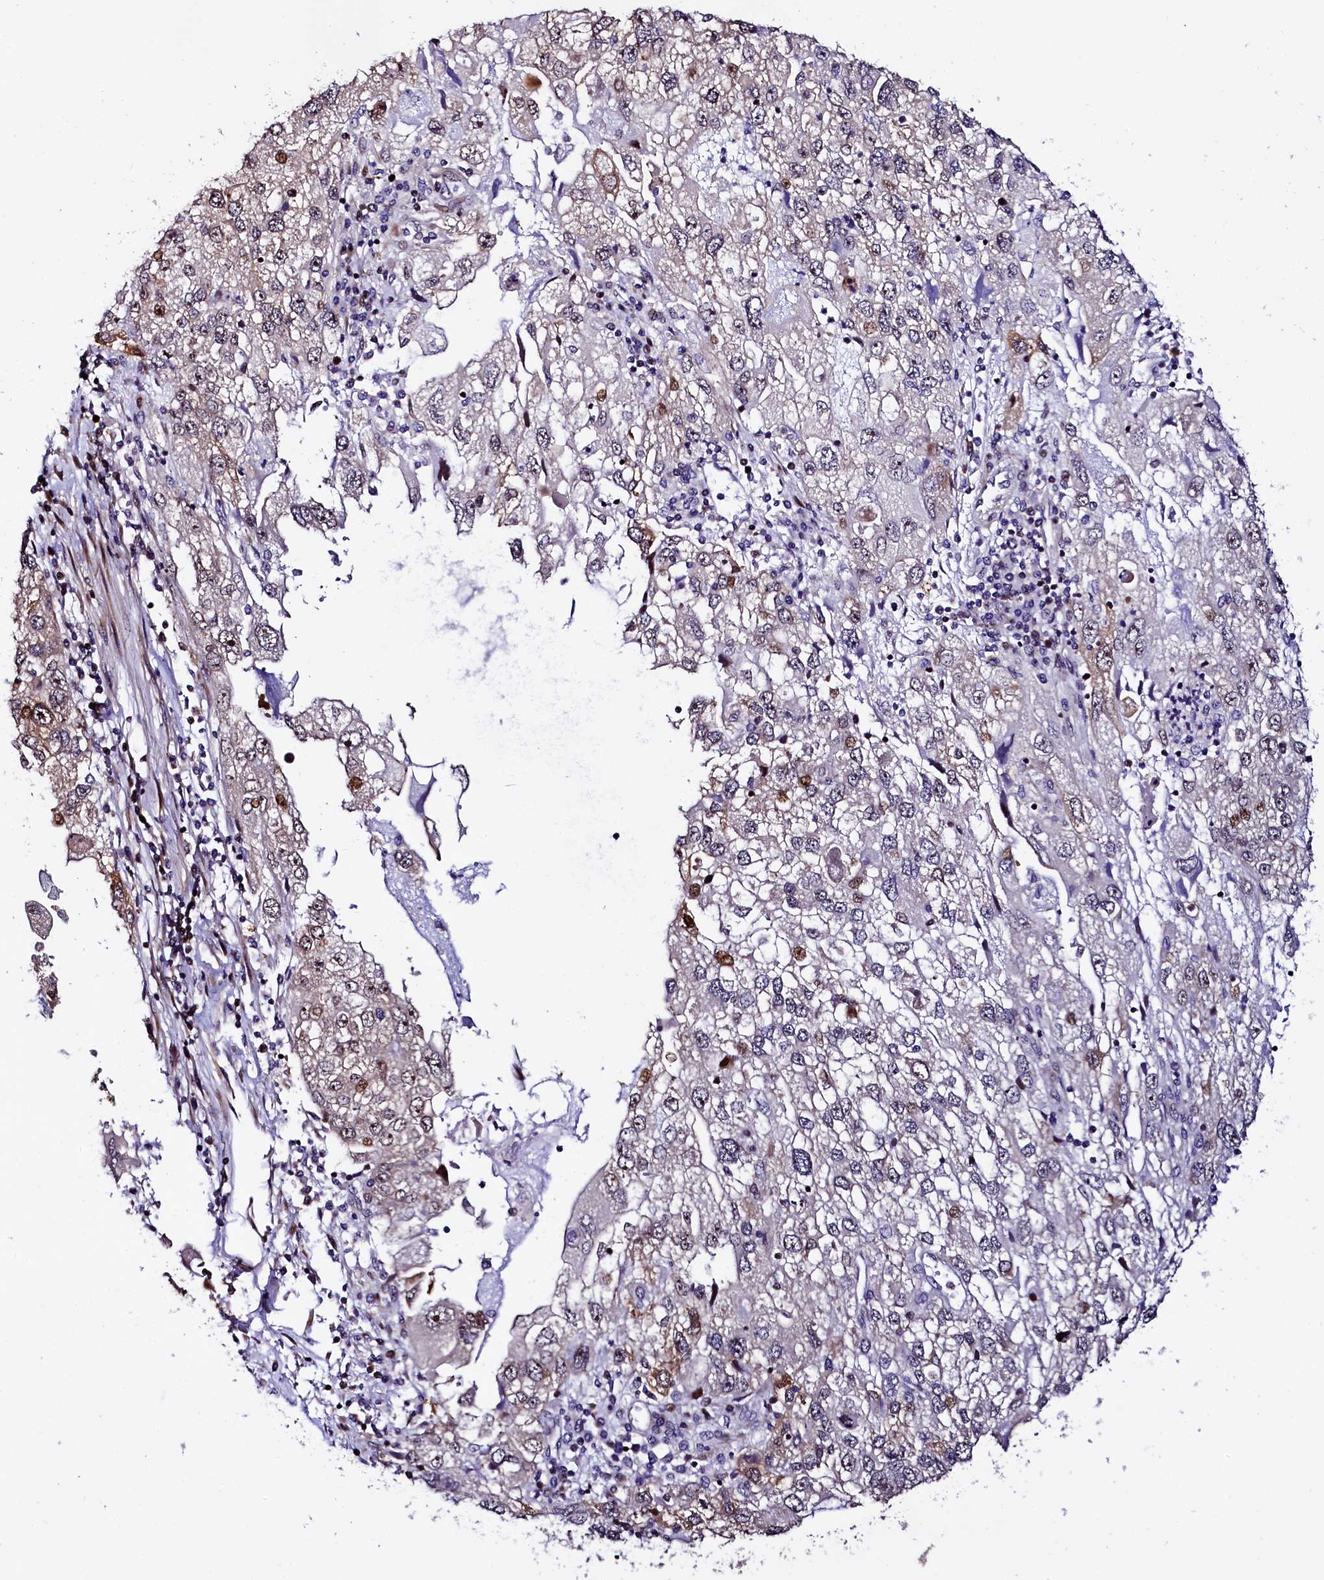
{"staining": {"intensity": "moderate", "quantity": "<25%", "location": "nuclear"}, "tissue": "endometrial cancer", "cell_type": "Tumor cells", "image_type": "cancer", "snomed": [{"axis": "morphology", "description": "Adenocarcinoma, NOS"}, {"axis": "topography", "description": "Endometrium"}], "caption": "This micrograph demonstrates endometrial cancer stained with IHC to label a protein in brown. The nuclear of tumor cells show moderate positivity for the protein. Nuclei are counter-stained blue.", "gene": "TRMT112", "patient": {"sex": "female", "age": 49}}